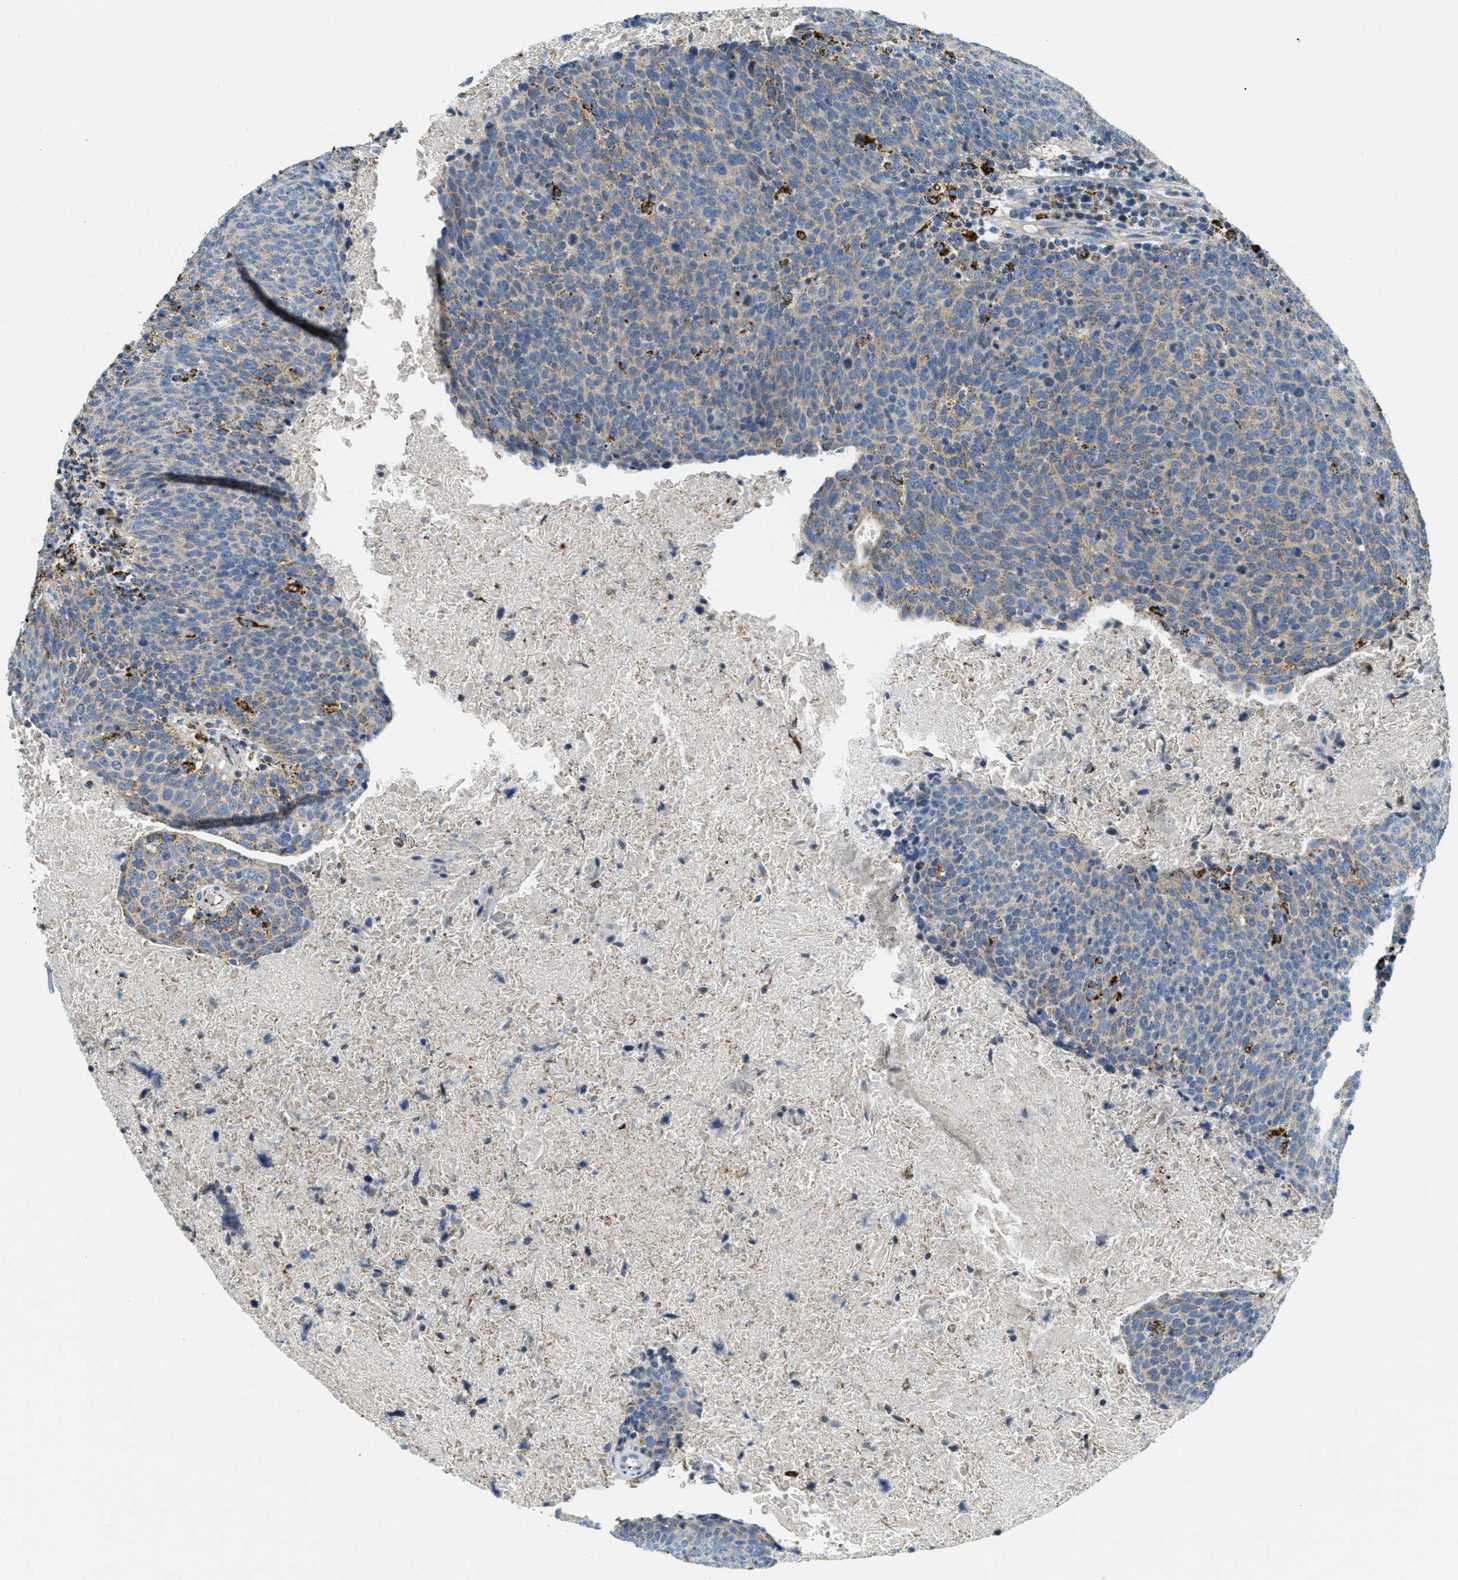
{"staining": {"intensity": "negative", "quantity": "none", "location": "none"}, "tissue": "head and neck cancer", "cell_type": "Tumor cells", "image_type": "cancer", "snomed": [{"axis": "morphology", "description": "Squamous cell carcinoma, NOS"}, {"axis": "morphology", "description": "Squamous cell carcinoma, metastatic, NOS"}, {"axis": "topography", "description": "Lymph node"}, {"axis": "topography", "description": "Head-Neck"}], "caption": "Squamous cell carcinoma (head and neck) was stained to show a protein in brown. There is no significant positivity in tumor cells. (IHC, brightfield microscopy, high magnification).", "gene": "HLCS", "patient": {"sex": "male", "age": 62}}